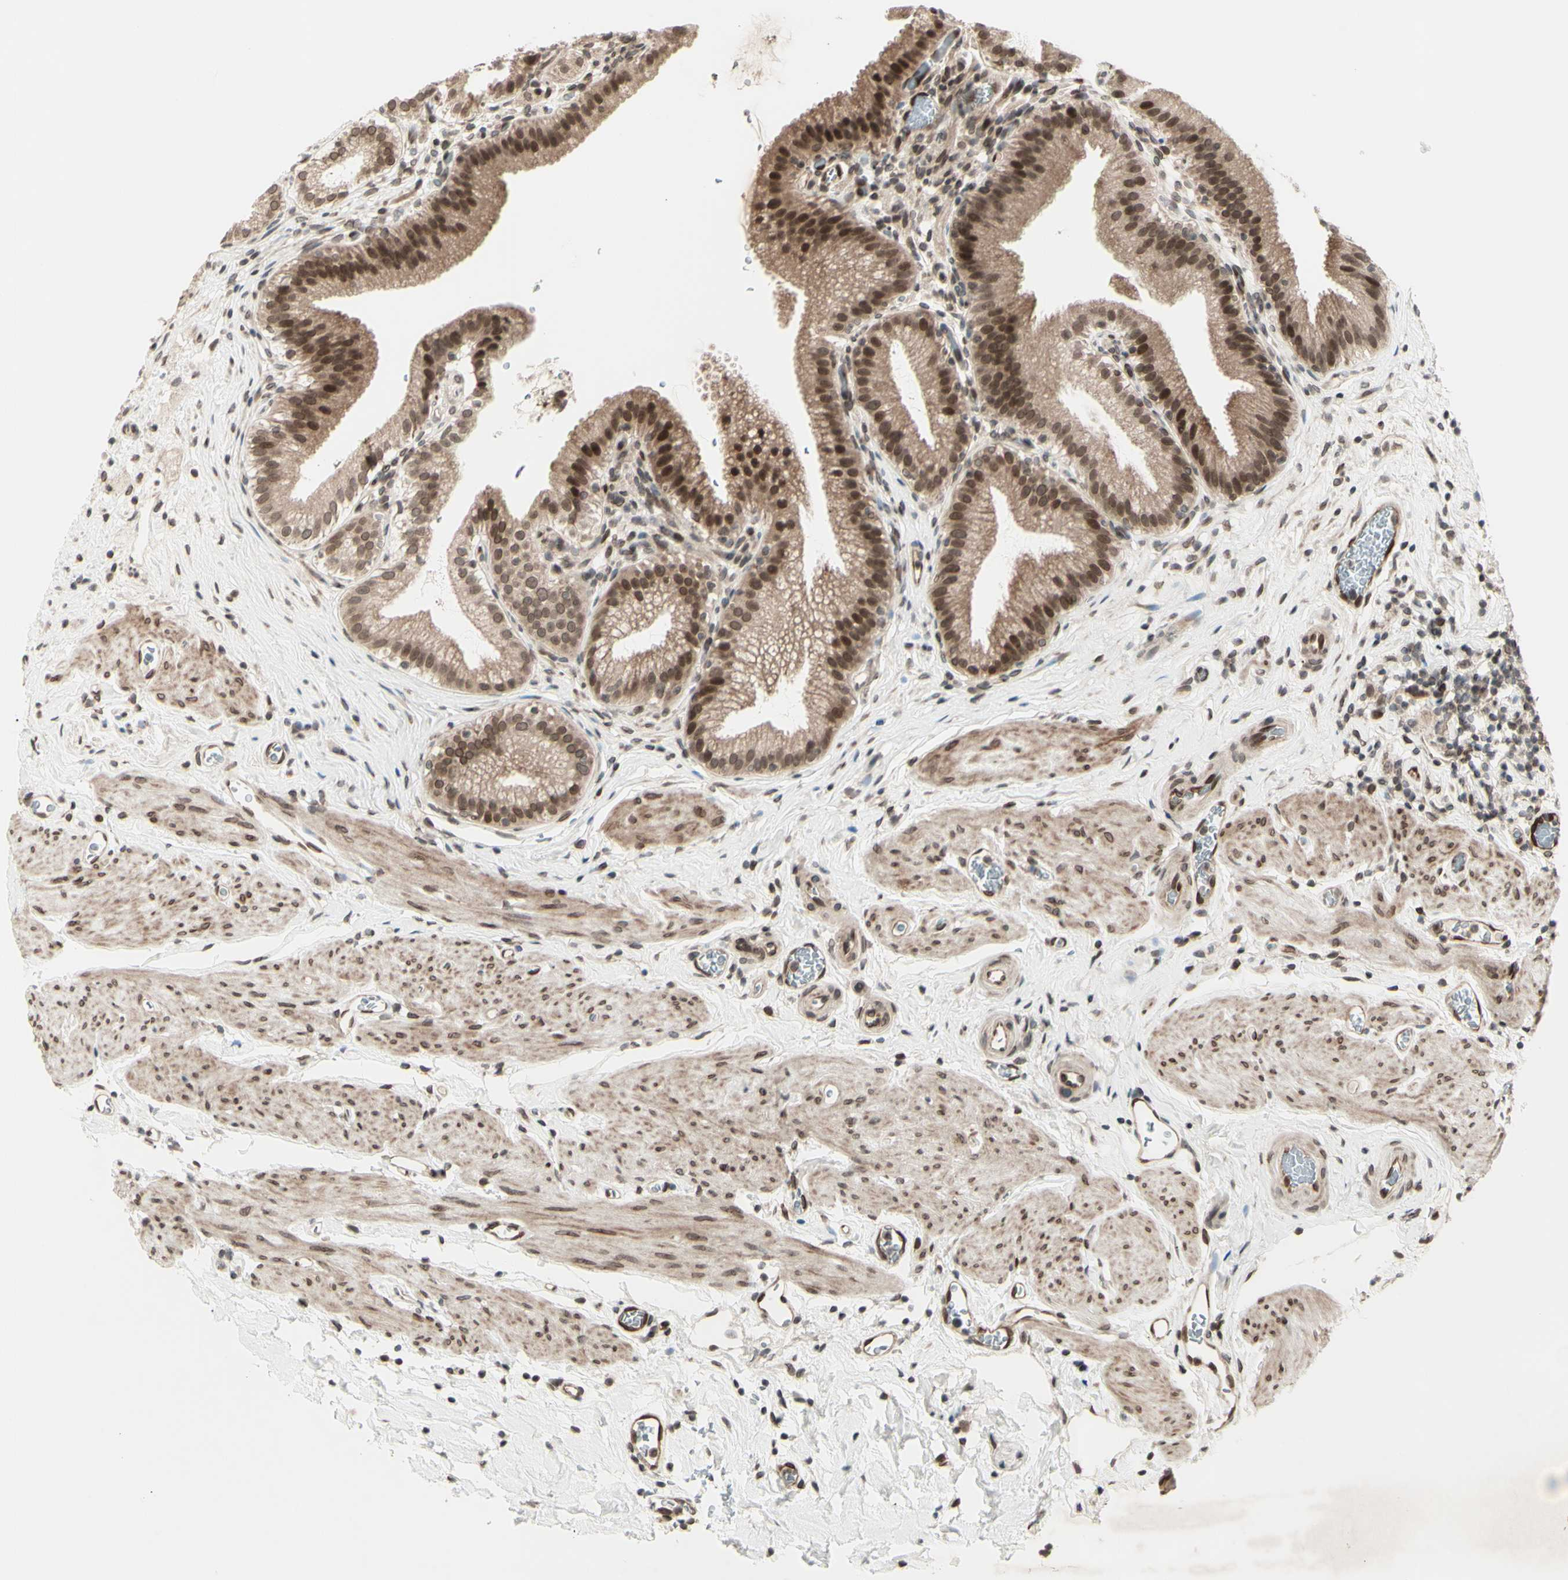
{"staining": {"intensity": "moderate", "quantity": ">75%", "location": "cytoplasmic/membranous,nuclear"}, "tissue": "gallbladder", "cell_type": "Glandular cells", "image_type": "normal", "snomed": [{"axis": "morphology", "description": "Normal tissue, NOS"}, {"axis": "topography", "description": "Gallbladder"}], "caption": "About >75% of glandular cells in normal gallbladder show moderate cytoplasmic/membranous,nuclear protein staining as visualized by brown immunohistochemical staining.", "gene": "MLF2", "patient": {"sex": "male", "age": 54}}